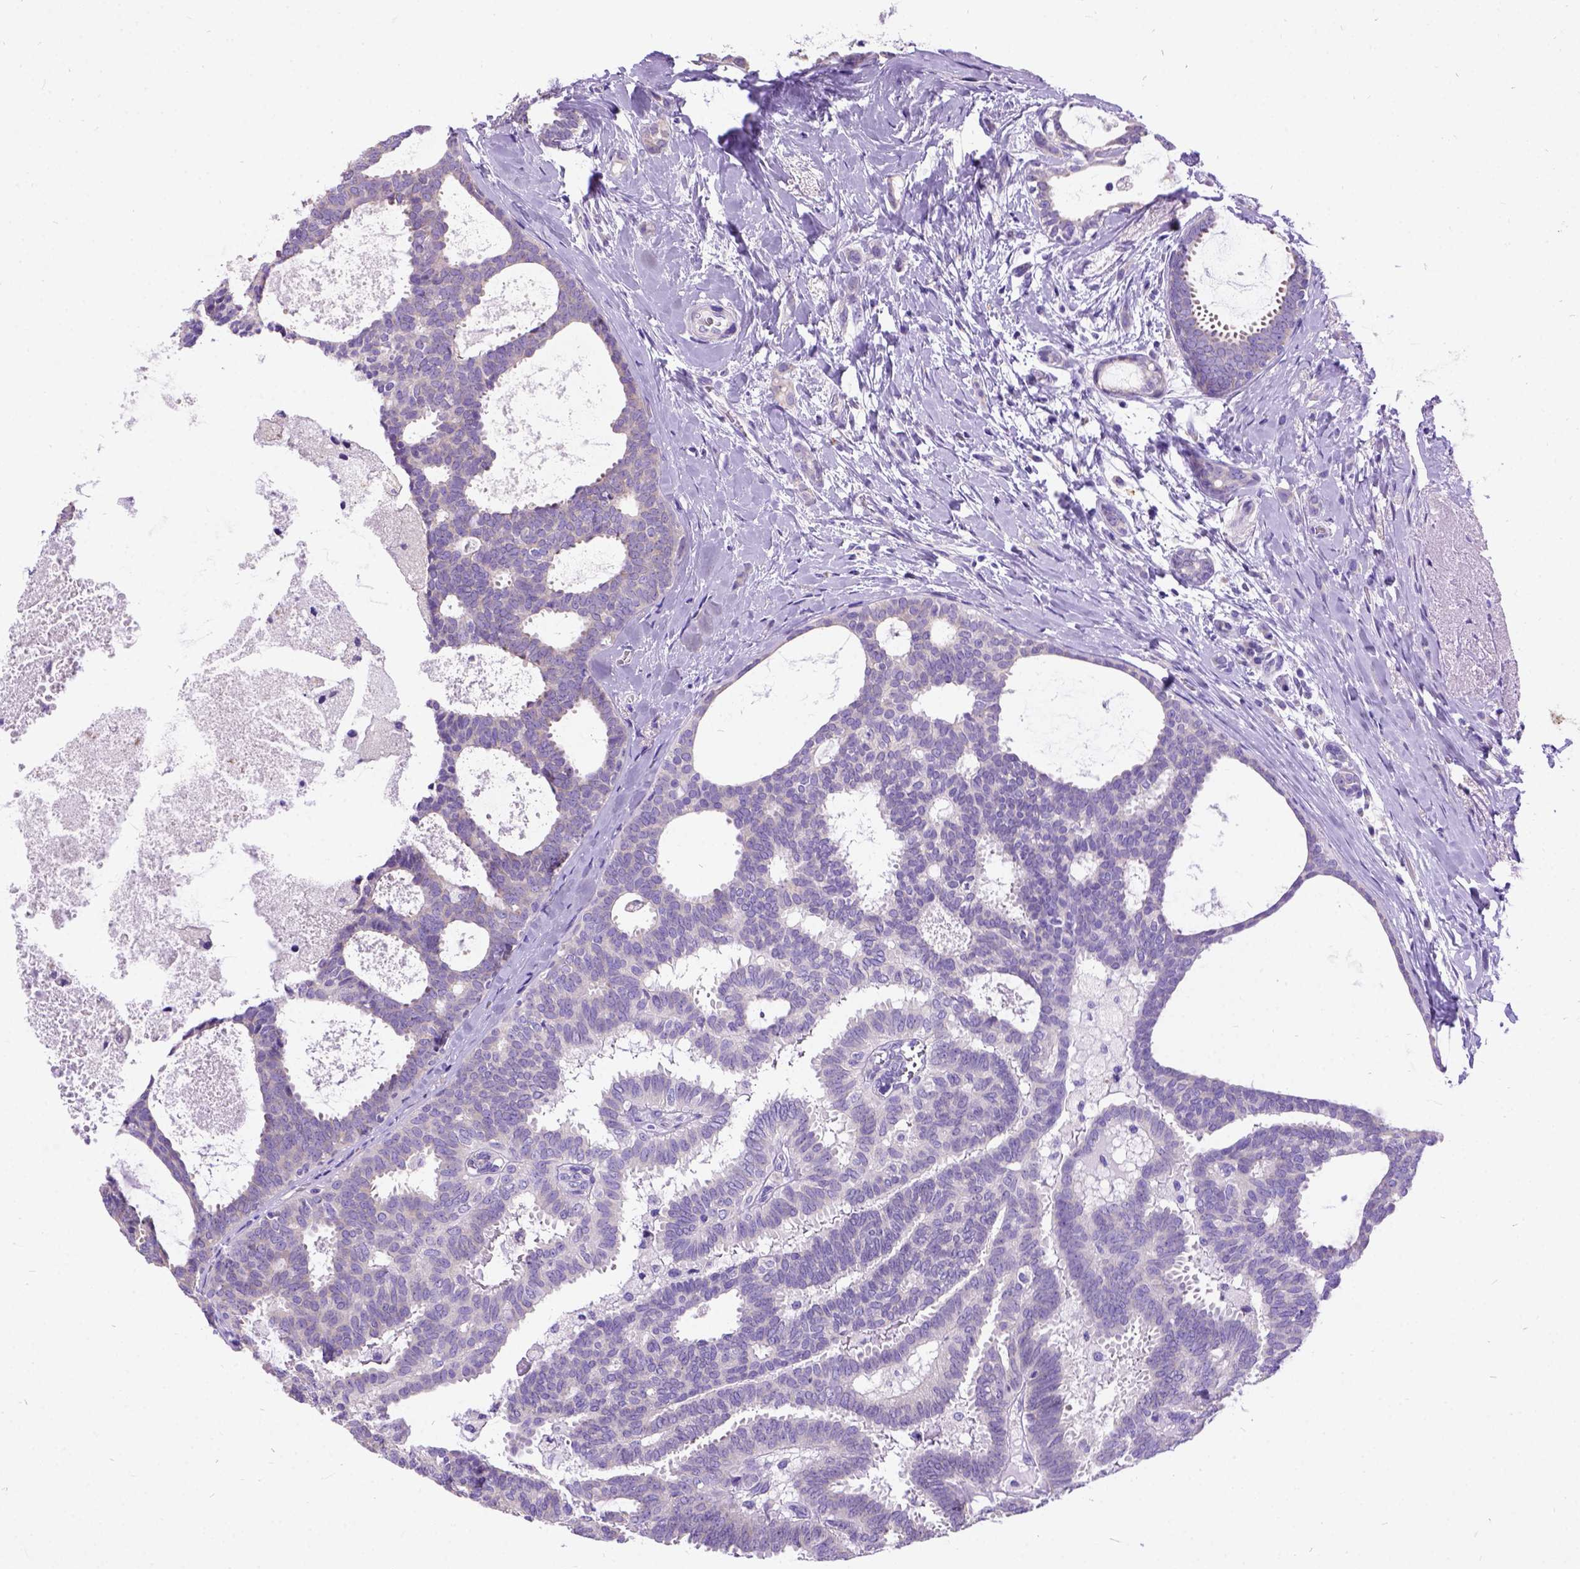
{"staining": {"intensity": "negative", "quantity": "none", "location": "none"}, "tissue": "breast cancer", "cell_type": "Tumor cells", "image_type": "cancer", "snomed": [{"axis": "morphology", "description": "Intraductal carcinoma, in situ"}, {"axis": "morphology", "description": "Duct carcinoma"}, {"axis": "morphology", "description": "Lobular carcinoma, in situ"}, {"axis": "topography", "description": "Breast"}], "caption": "Breast cancer stained for a protein using IHC displays no staining tumor cells.", "gene": "CFAP54", "patient": {"sex": "female", "age": 44}}